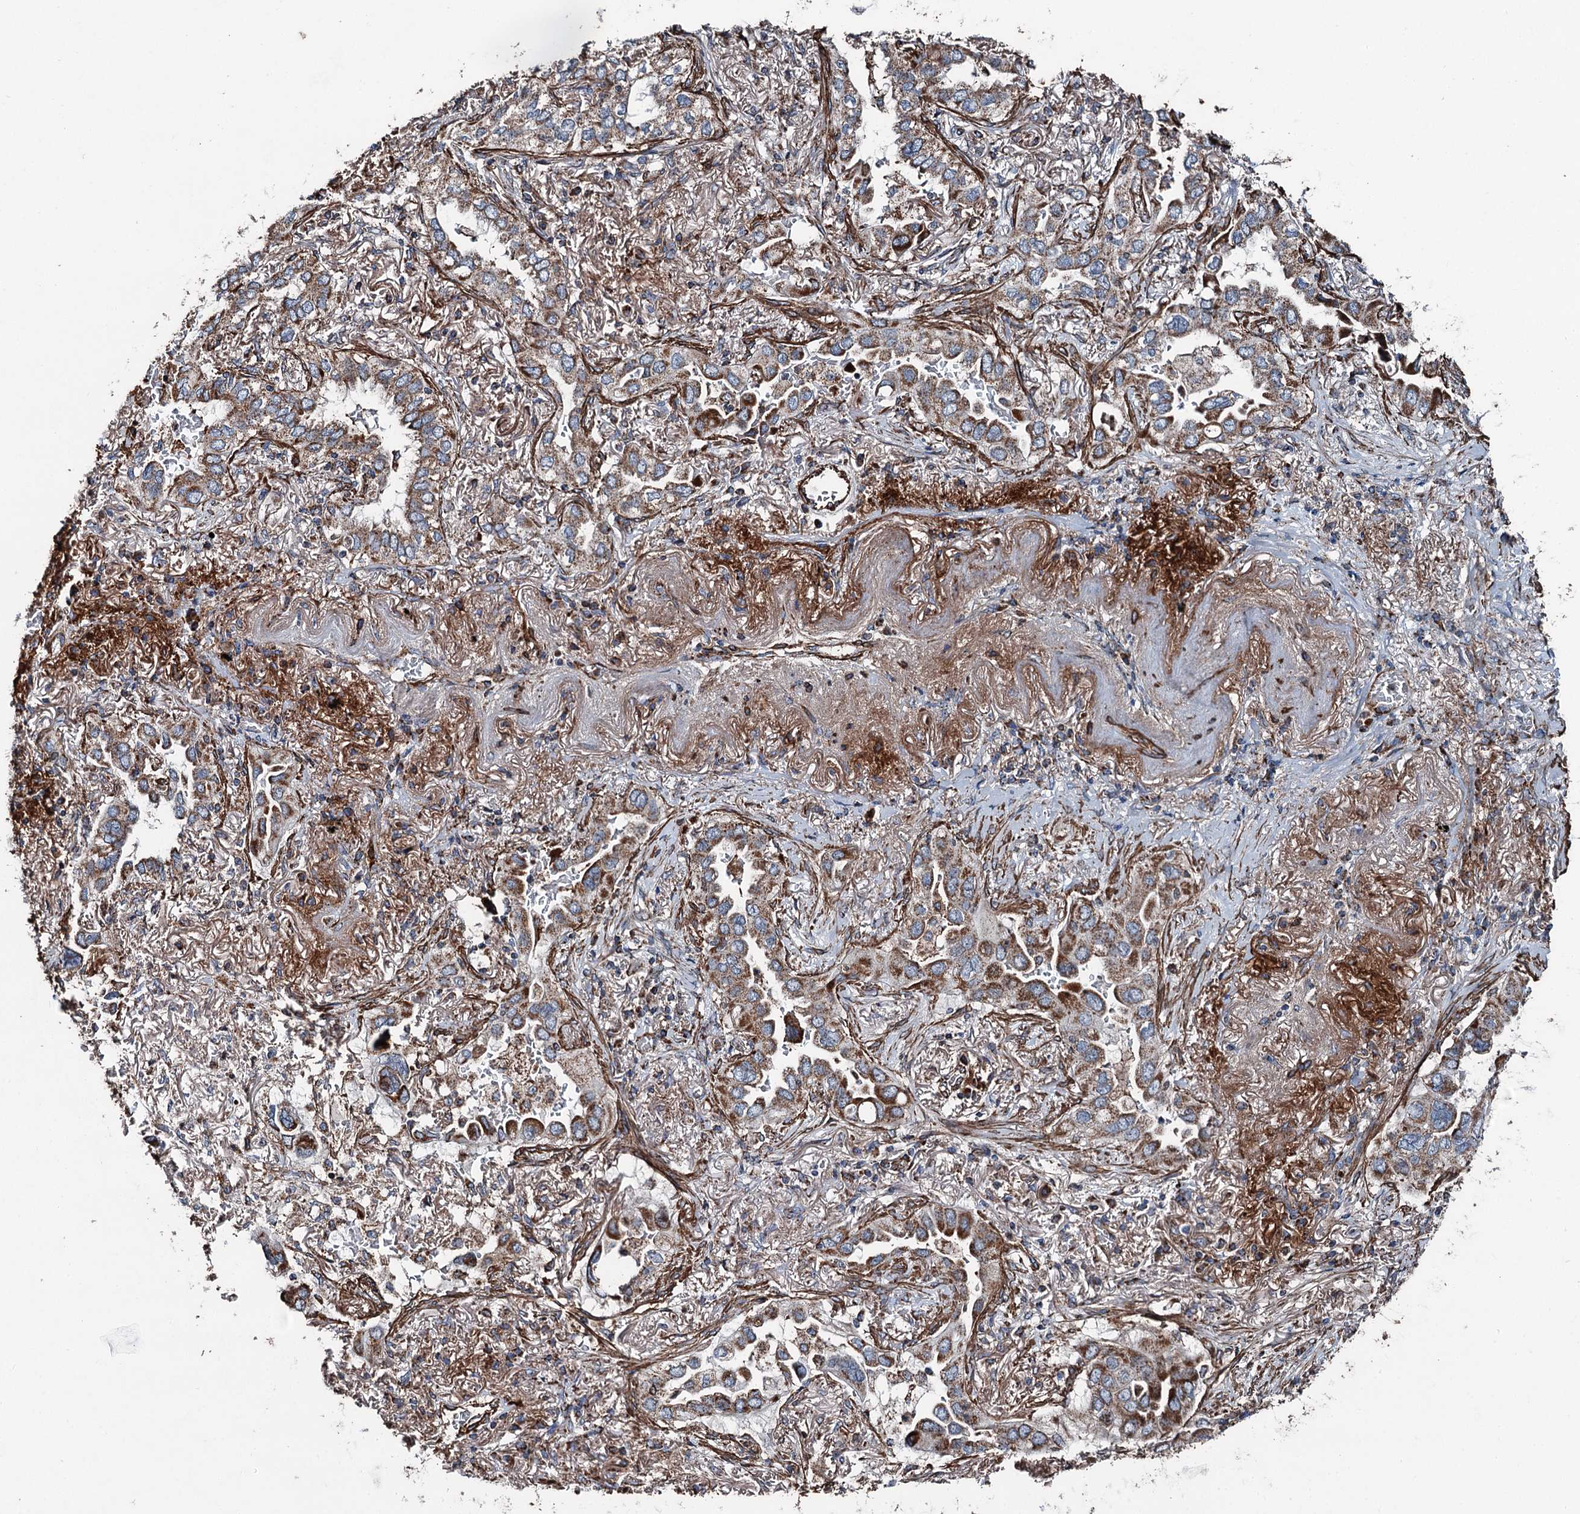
{"staining": {"intensity": "strong", "quantity": ">75%", "location": "cytoplasmic/membranous"}, "tissue": "lung cancer", "cell_type": "Tumor cells", "image_type": "cancer", "snomed": [{"axis": "morphology", "description": "Adenocarcinoma, NOS"}, {"axis": "topography", "description": "Lung"}], "caption": "A brown stain labels strong cytoplasmic/membranous expression of a protein in adenocarcinoma (lung) tumor cells. The staining was performed using DAB to visualize the protein expression in brown, while the nuclei were stained in blue with hematoxylin (Magnification: 20x).", "gene": "DDIAS", "patient": {"sex": "female", "age": 76}}